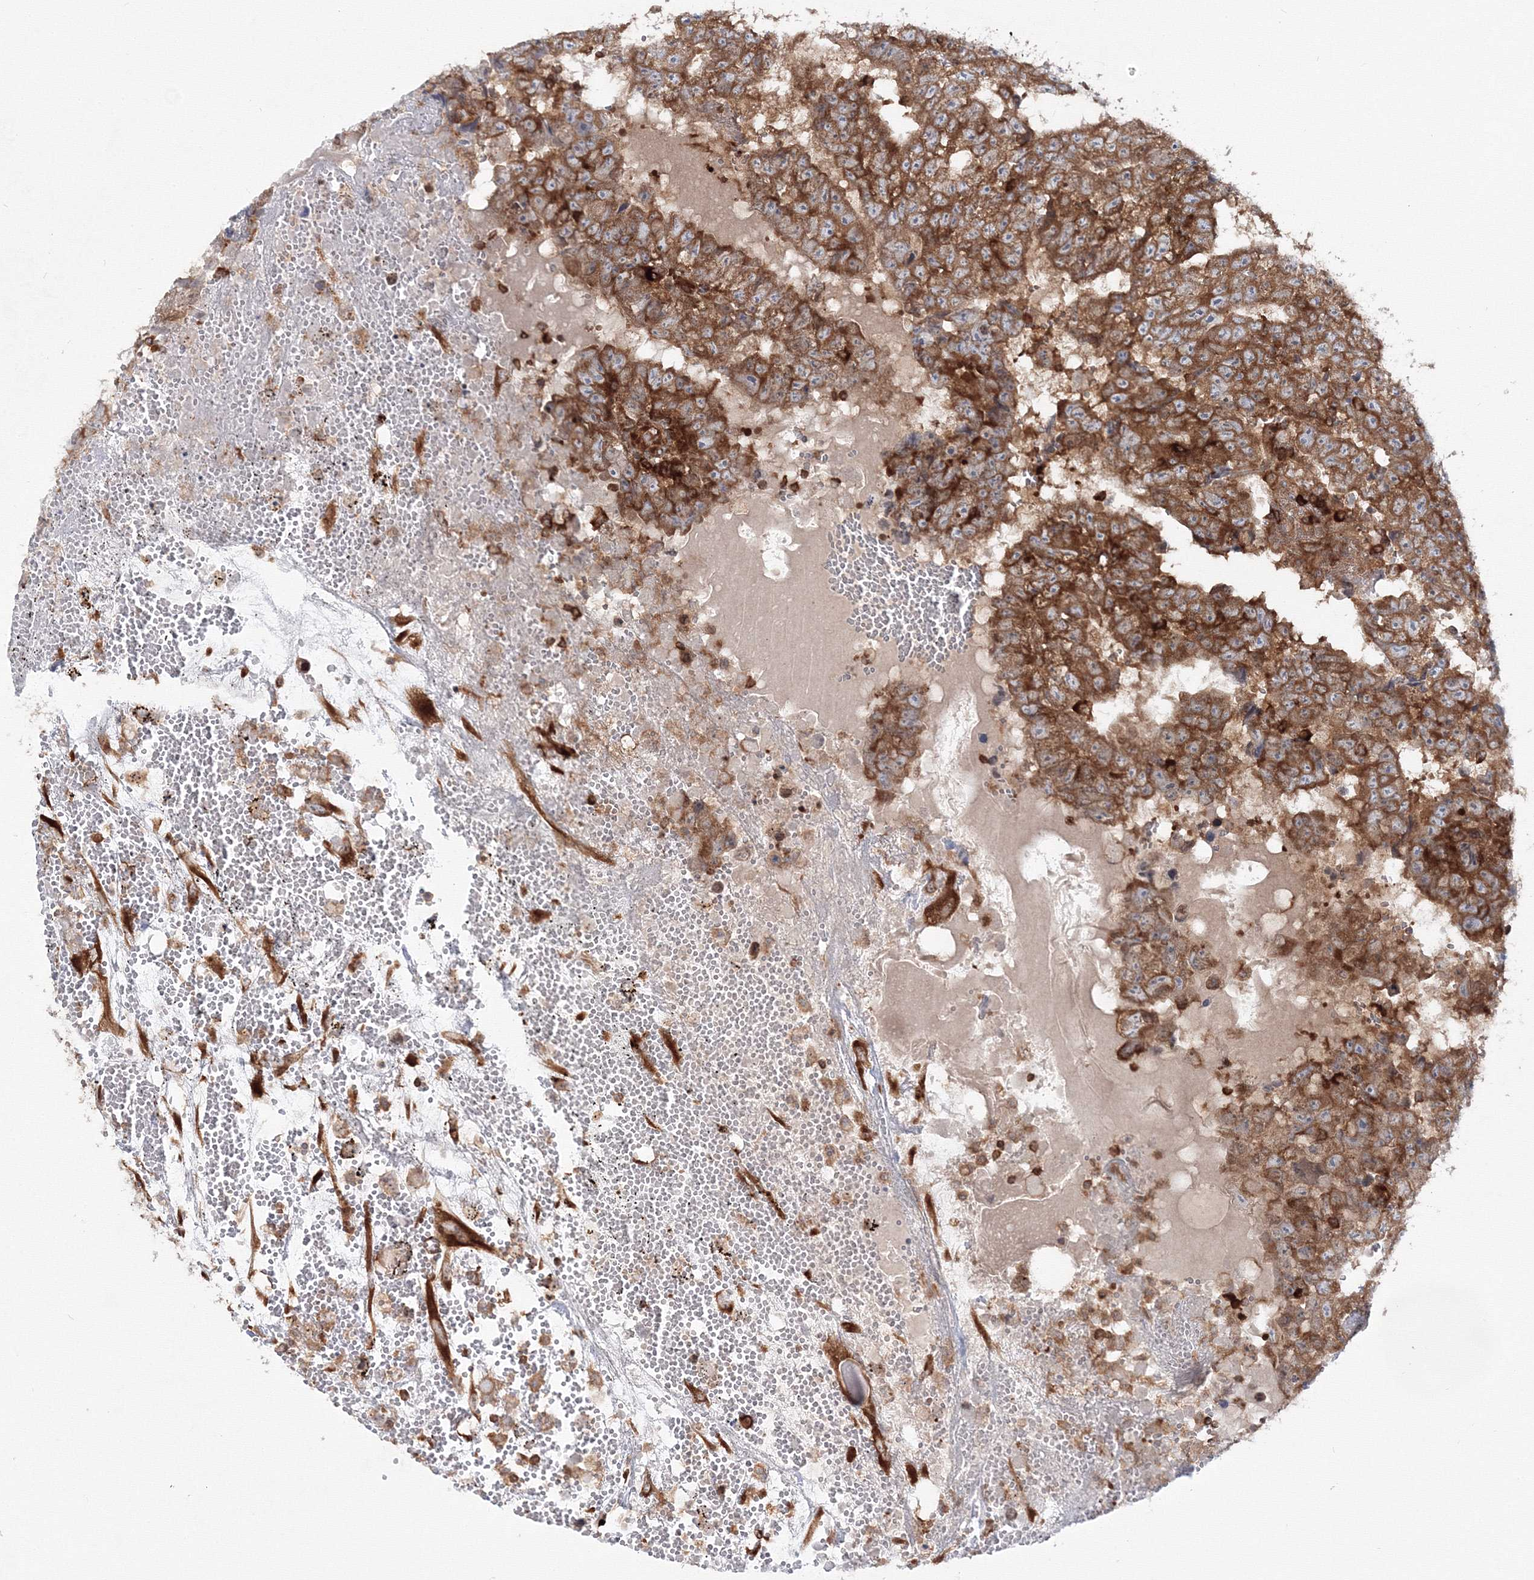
{"staining": {"intensity": "moderate", "quantity": ">75%", "location": "cytoplasmic/membranous"}, "tissue": "testis cancer", "cell_type": "Tumor cells", "image_type": "cancer", "snomed": [{"axis": "morphology", "description": "Carcinoma, Embryonal, NOS"}, {"axis": "topography", "description": "Testis"}], "caption": "Embryonal carcinoma (testis) stained with a protein marker exhibits moderate staining in tumor cells.", "gene": "HARS1", "patient": {"sex": "male", "age": 25}}